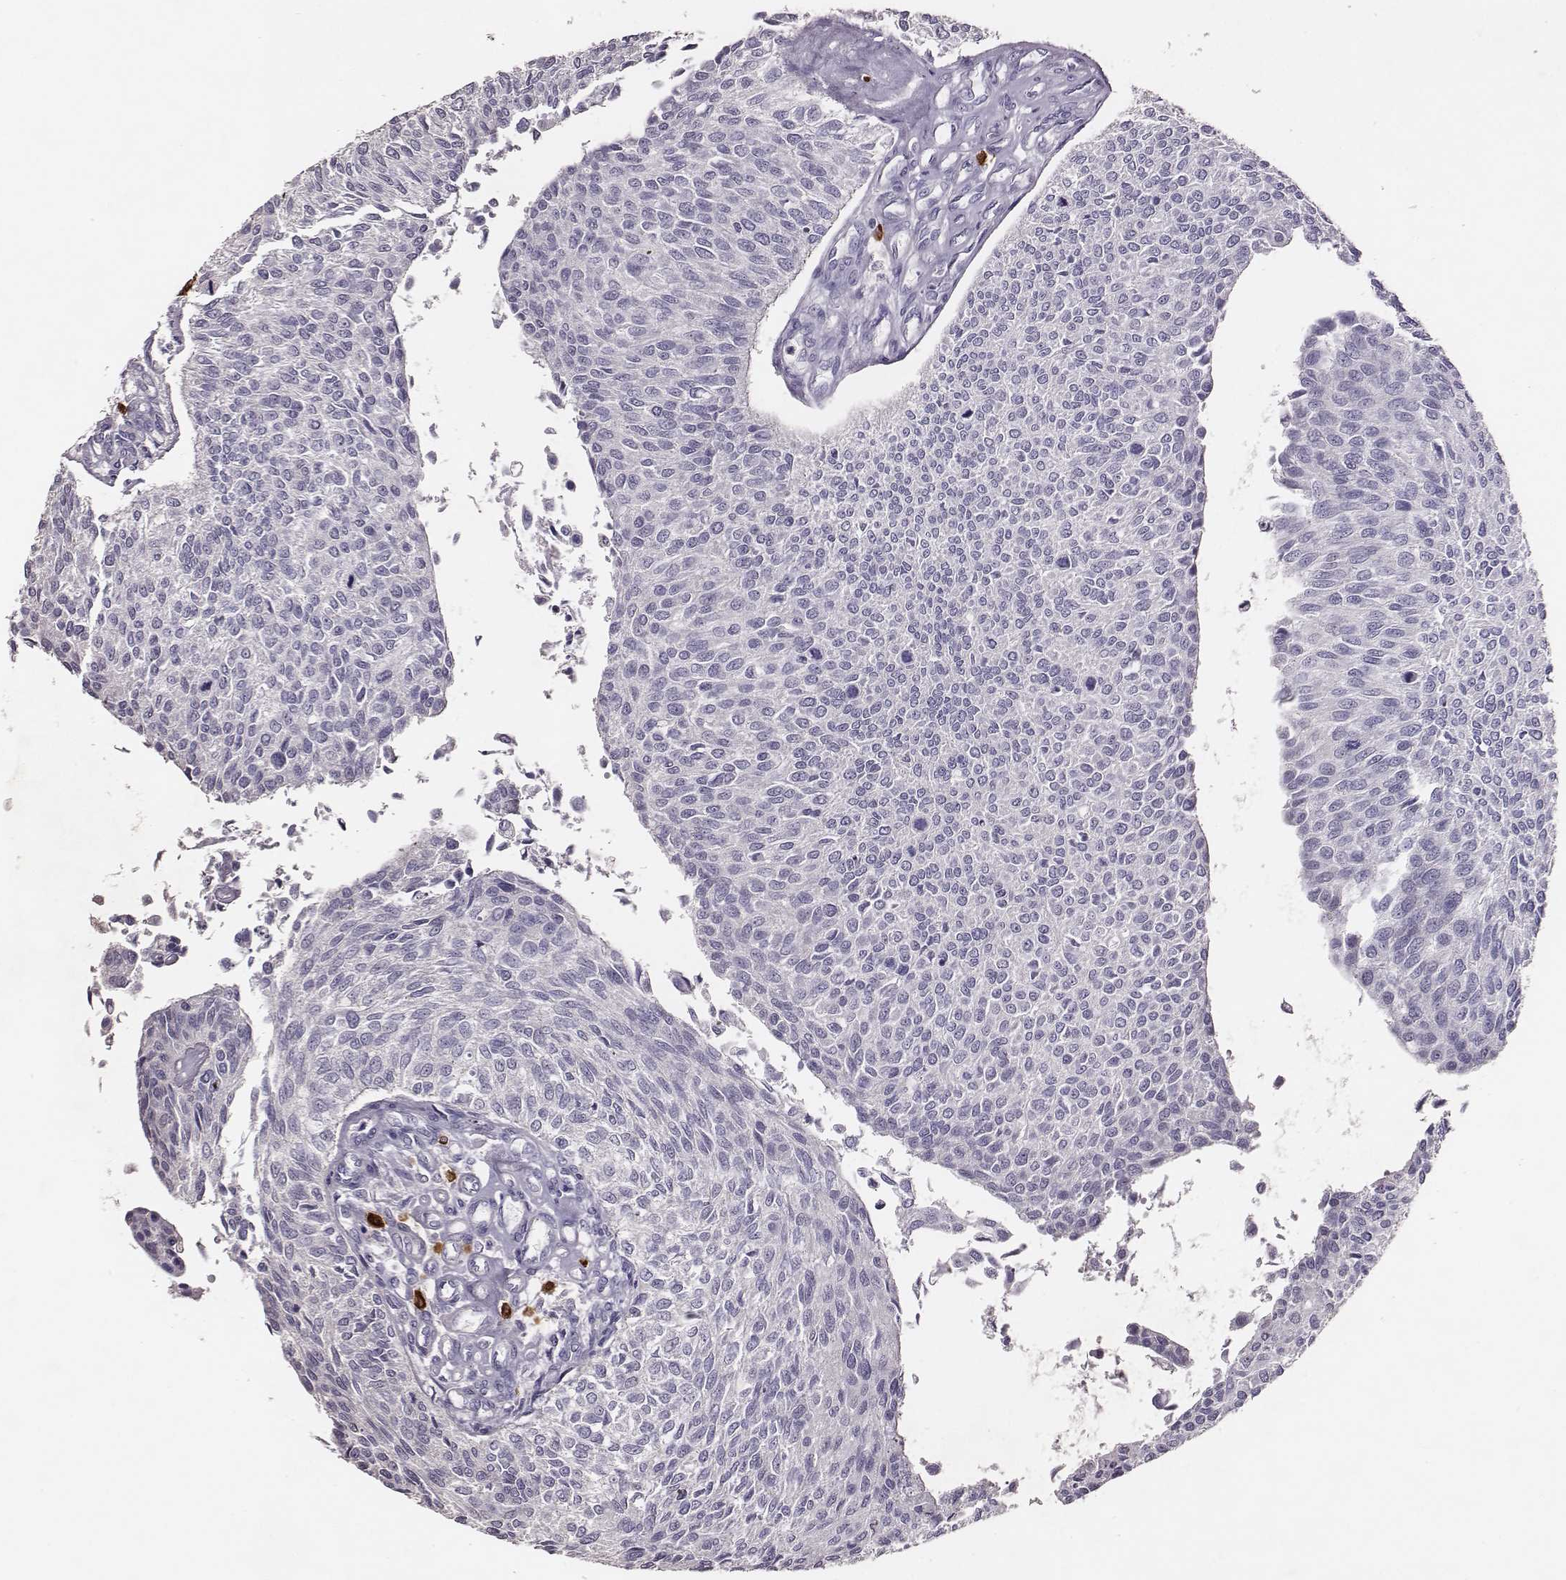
{"staining": {"intensity": "negative", "quantity": "none", "location": "none"}, "tissue": "urothelial cancer", "cell_type": "Tumor cells", "image_type": "cancer", "snomed": [{"axis": "morphology", "description": "Urothelial carcinoma, NOS"}, {"axis": "topography", "description": "Urinary bladder"}], "caption": "DAB immunohistochemical staining of human urothelial cancer displays no significant expression in tumor cells.", "gene": "P2RY10", "patient": {"sex": "male", "age": 55}}